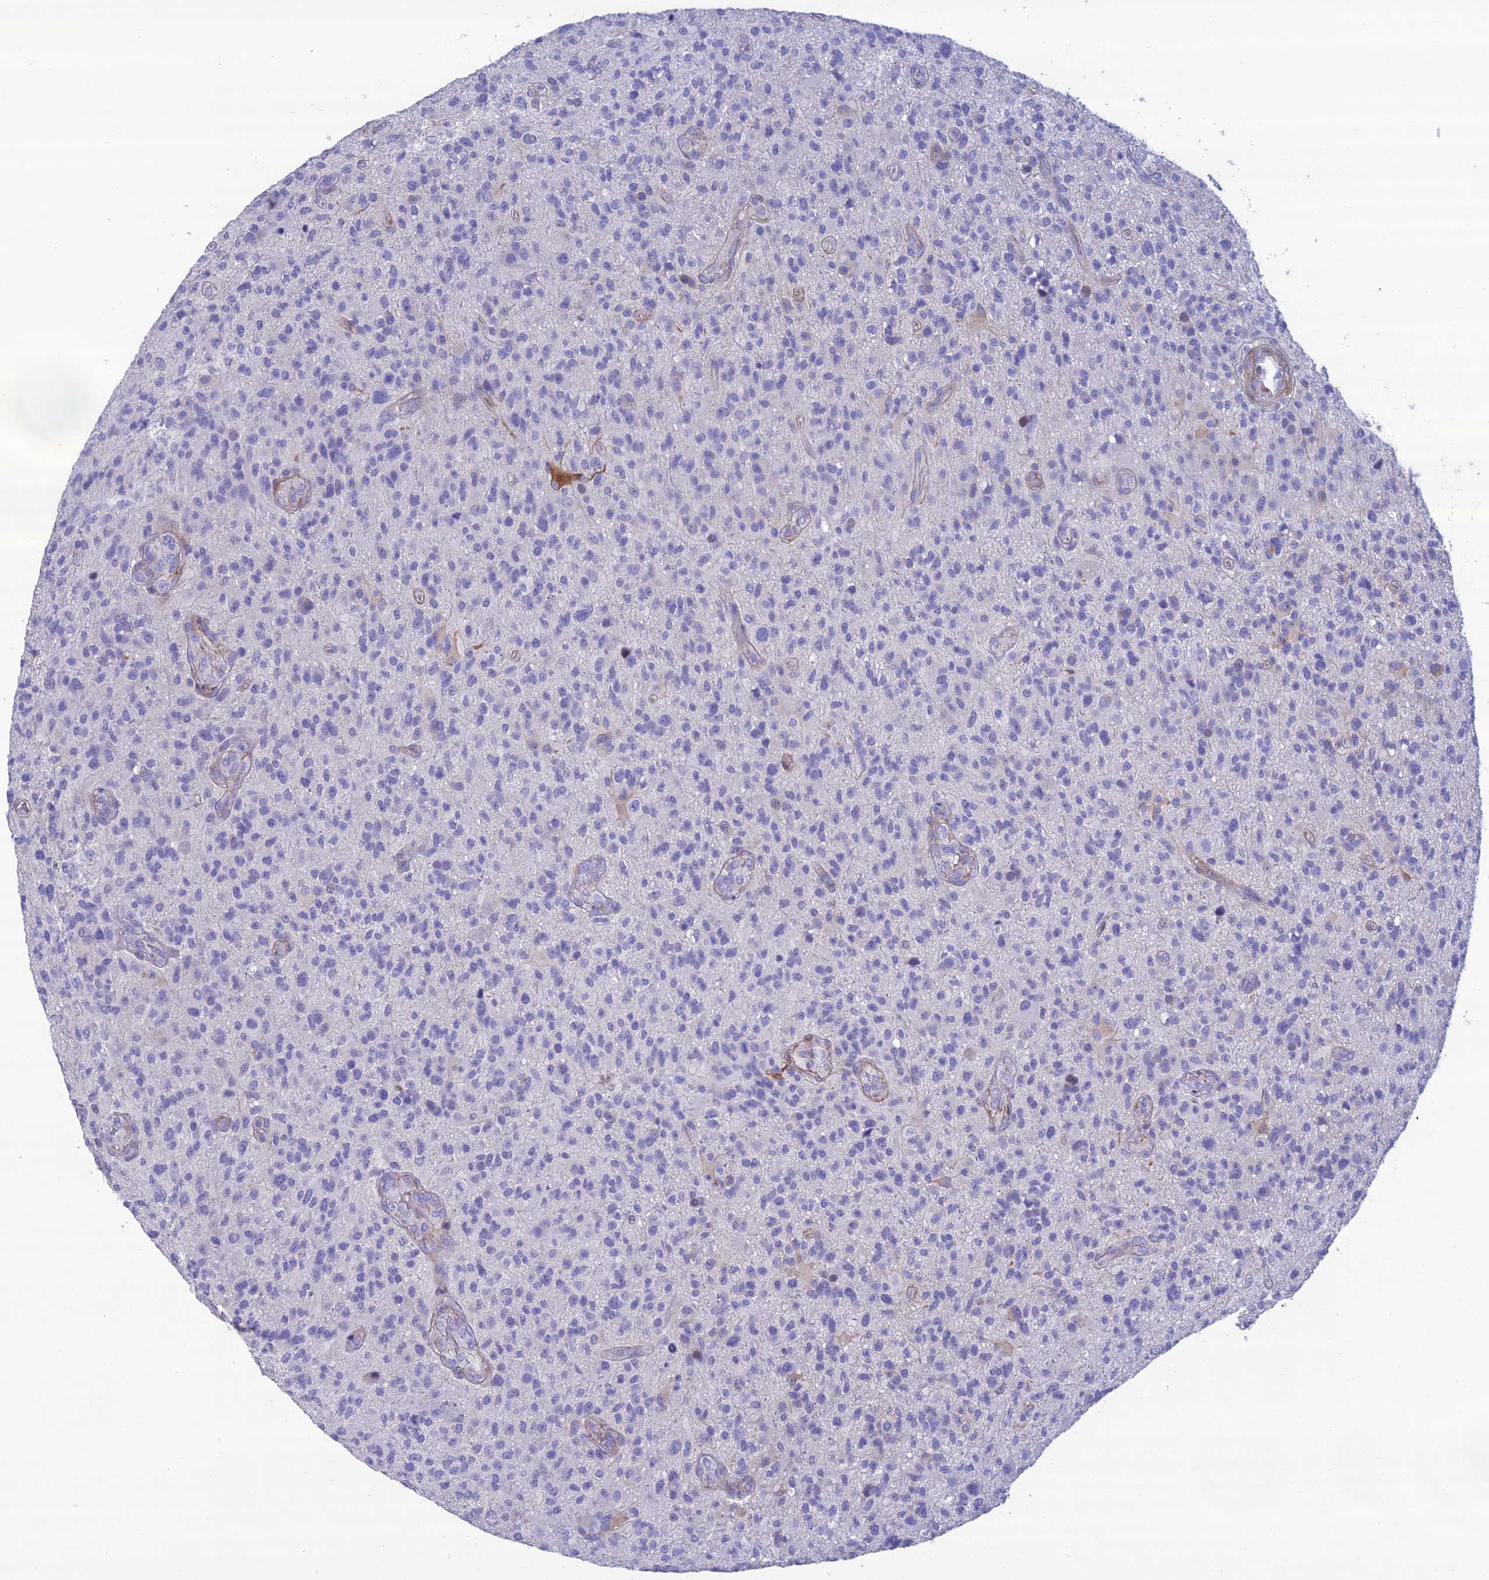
{"staining": {"intensity": "negative", "quantity": "none", "location": "none"}, "tissue": "glioma", "cell_type": "Tumor cells", "image_type": "cancer", "snomed": [{"axis": "morphology", "description": "Glioma, malignant, High grade"}, {"axis": "topography", "description": "Brain"}], "caption": "IHC micrograph of neoplastic tissue: glioma stained with DAB demonstrates no significant protein staining in tumor cells. (DAB (3,3'-diaminobenzidine) IHC, high magnification).", "gene": "OR56B1", "patient": {"sex": "male", "age": 47}}